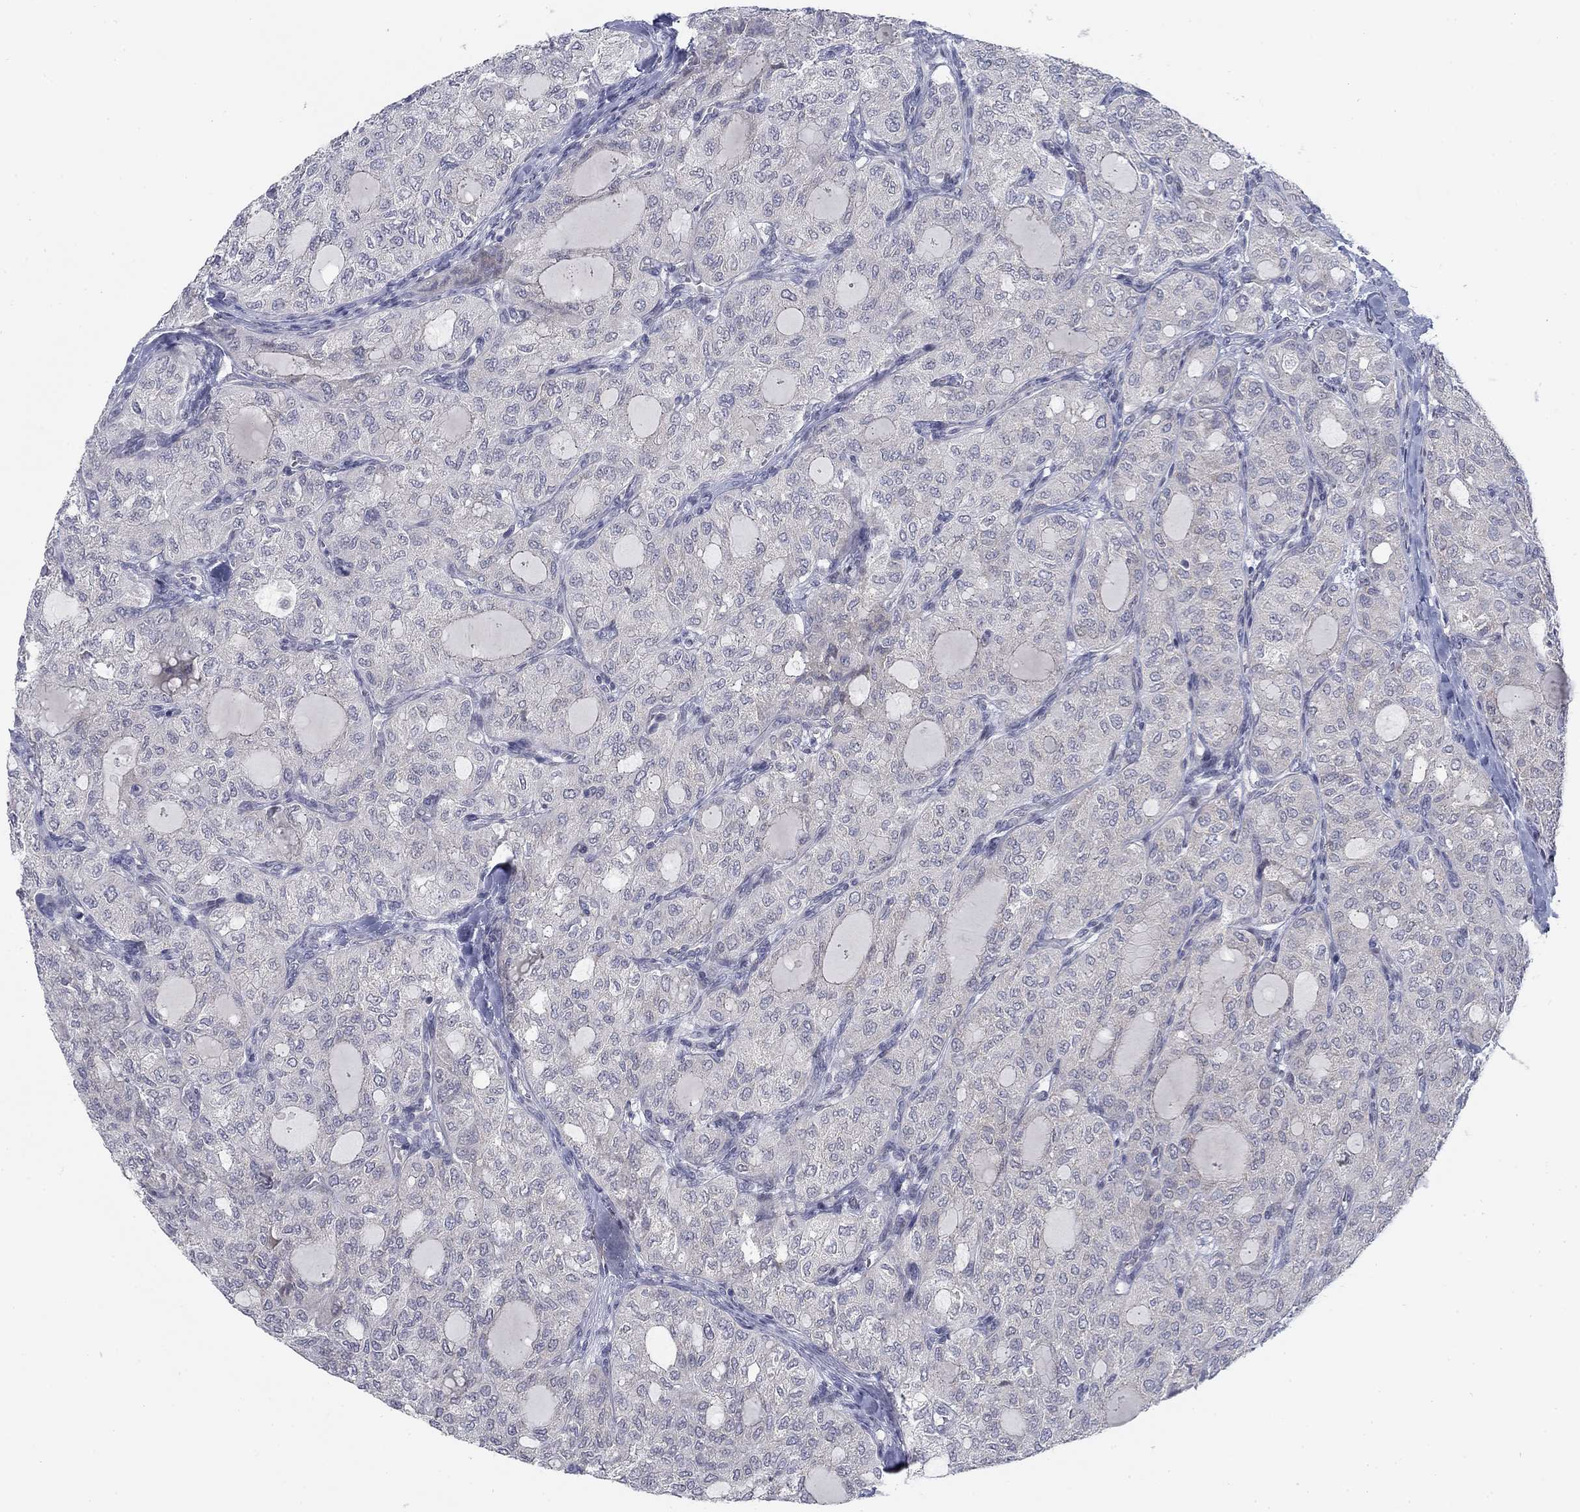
{"staining": {"intensity": "negative", "quantity": "none", "location": "none"}, "tissue": "thyroid cancer", "cell_type": "Tumor cells", "image_type": "cancer", "snomed": [{"axis": "morphology", "description": "Follicular adenoma carcinoma, NOS"}, {"axis": "topography", "description": "Thyroid gland"}], "caption": "Histopathology image shows no protein positivity in tumor cells of thyroid follicular adenoma carcinoma tissue.", "gene": "ATP1A3", "patient": {"sex": "male", "age": 75}}